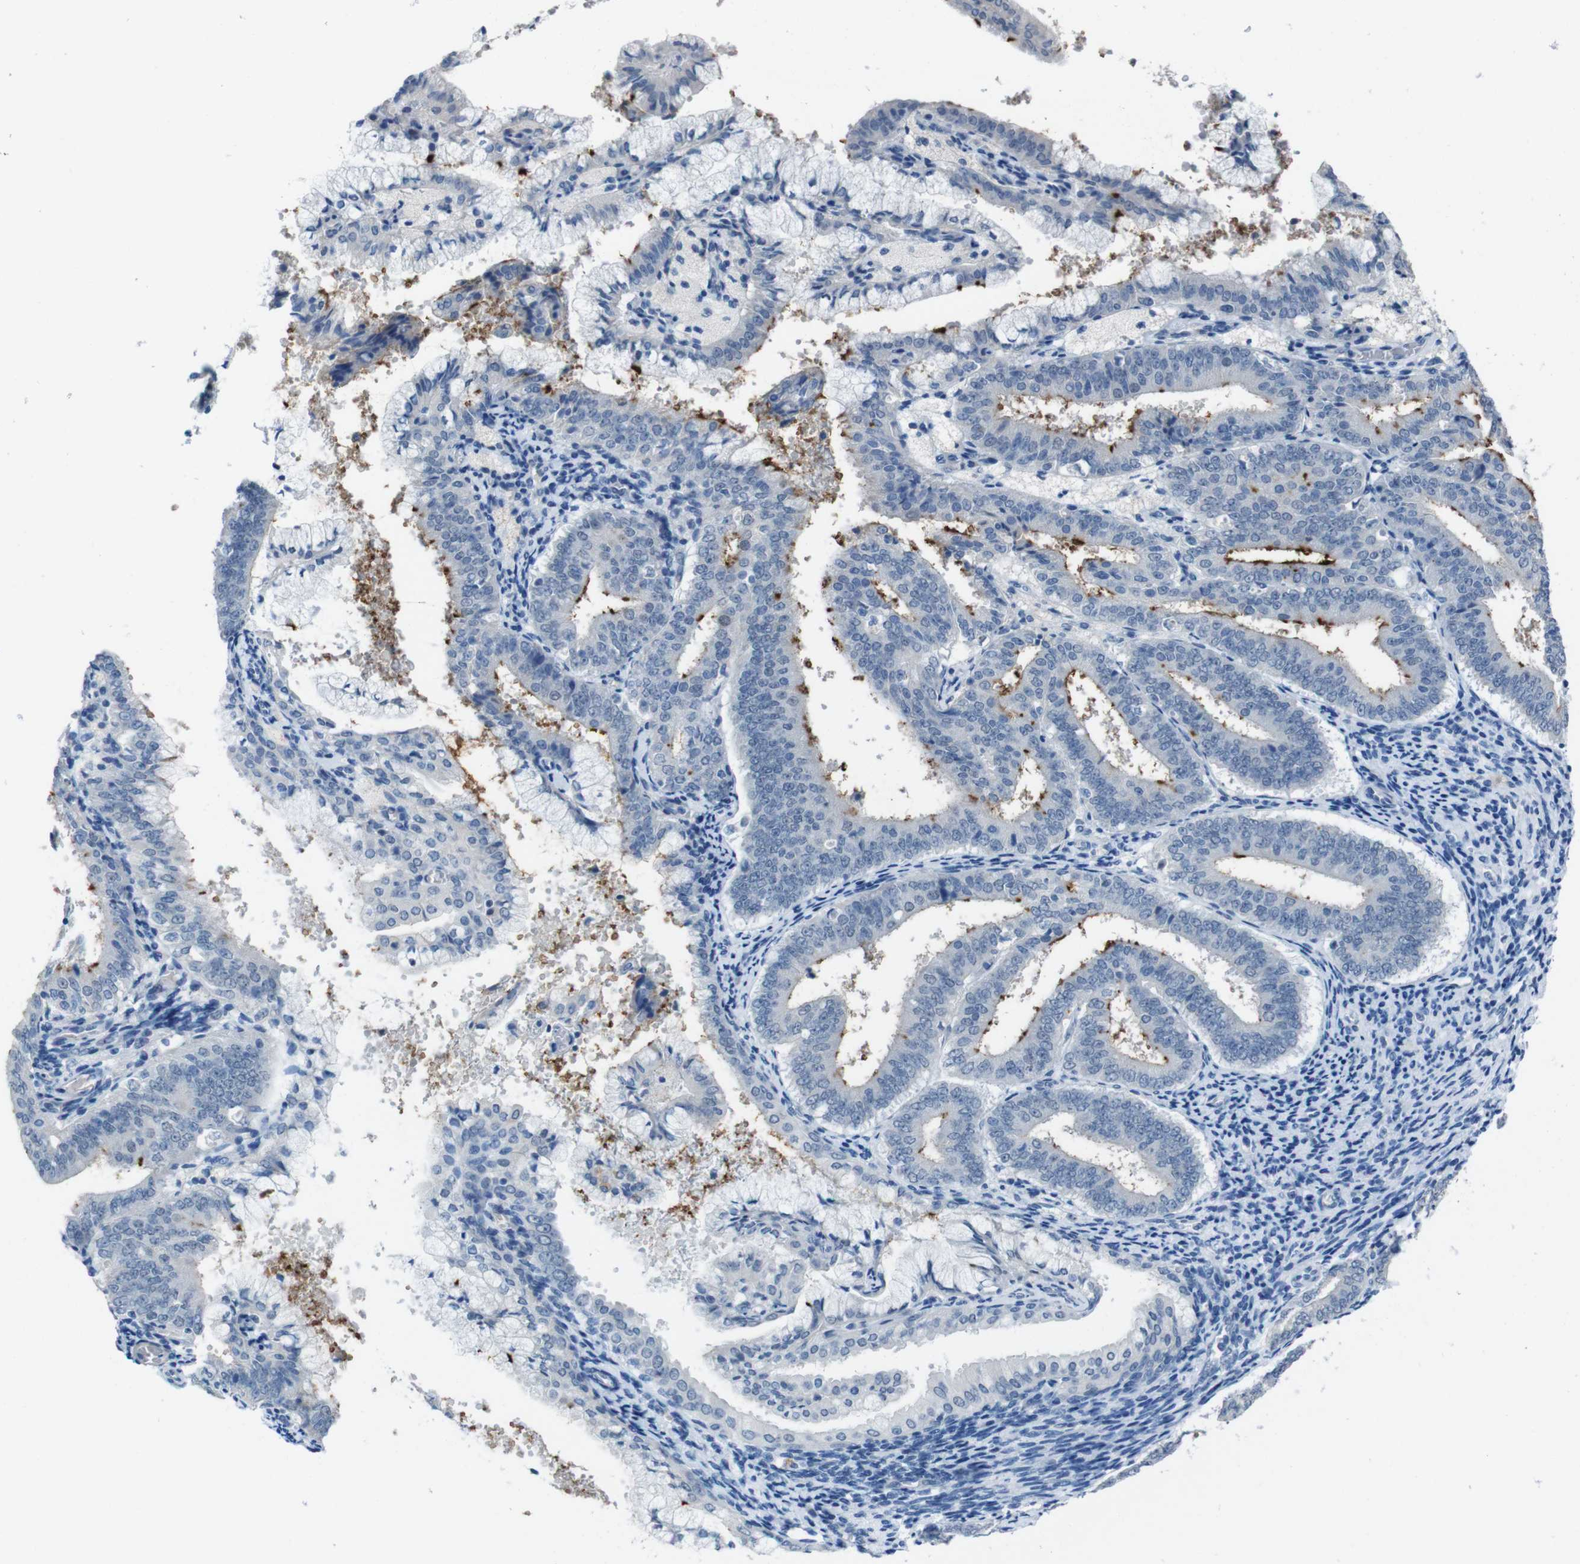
{"staining": {"intensity": "strong", "quantity": "<25%", "location": "cytoplasmic/membranous"}, "tissue": "endometrial cancer", "cell_type": "Tumor cells", "image_type": "cancer", "snomed": [{"axis": "morphology", "description": "Adenocarcinoma, NOS"}, {"axis": "topography", "description": "Endometrium"}], "caption": "Tumor cells reveal medium levels of strong cytoplasmic/membranous staining in about <25% of cells in adenocarcinoma (endometrial). Using DAB (3,3'-diaminobenzidine) (brown) and hematoxylin (blue) stains, captured at high magnification using brightfield microscopy.", "gene": "CDHR2", "patient": {"sex": "female", "age": 63}}